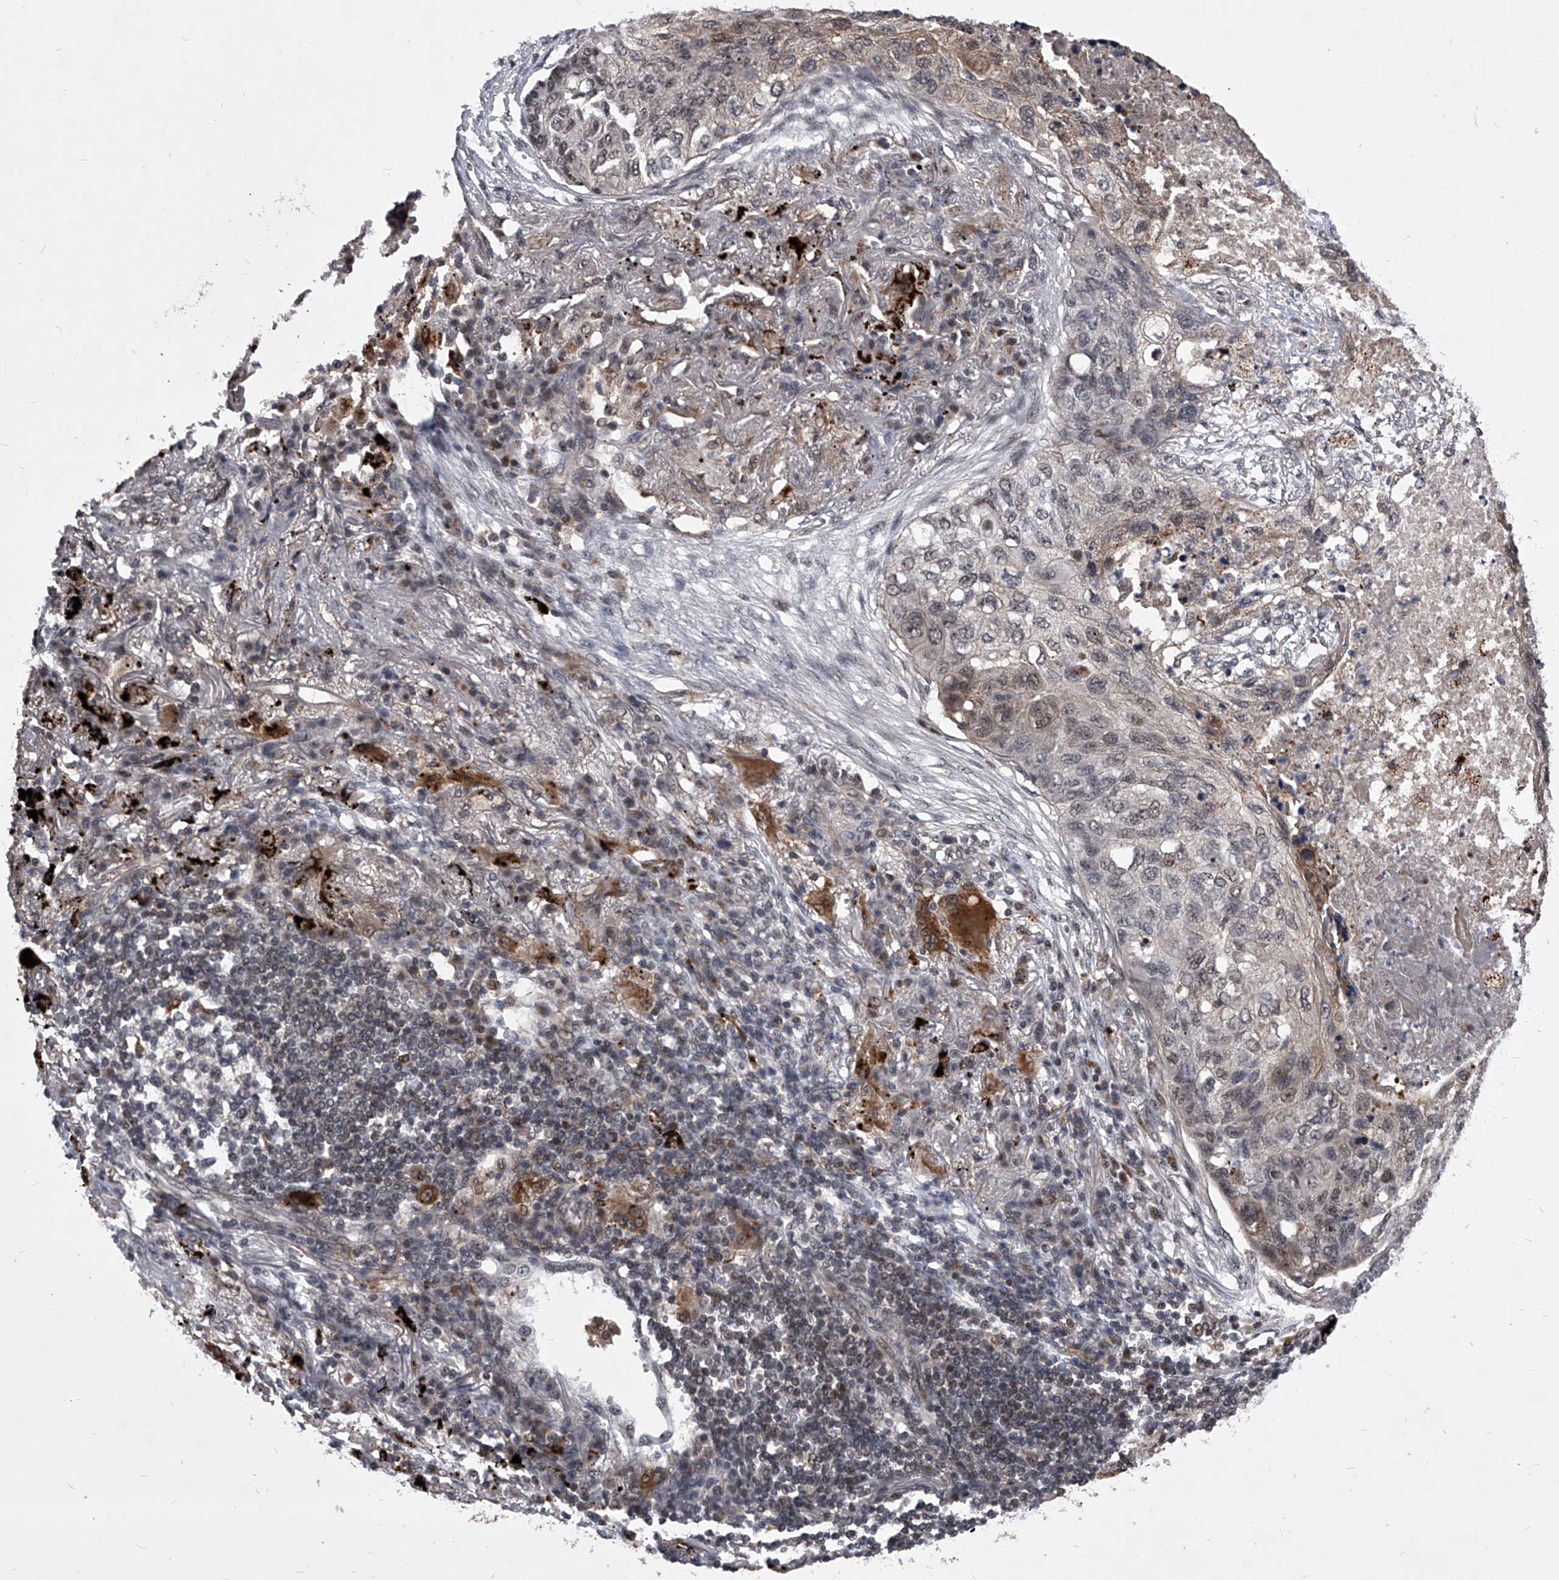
{"staining": {"intensity": "weak", "quantity": "<25%", "location": "cytoplasmic/membranous,nuclear"}, "tissue": "lung cancer", "cell_type": "Tumor cells", "image_type": "cancer", "snomed": [{"axis": "morphology", "description": "Squamous cell carcinoma, NOS"}, {"axis": "topography", "description": "Lung"}], "caption": "The histopathology image shows no significant expression in tumor cells of squamous cell carcinoma (lung).", "gene": "CMTR1", "patient": {"sex": "female", "age": 63}}